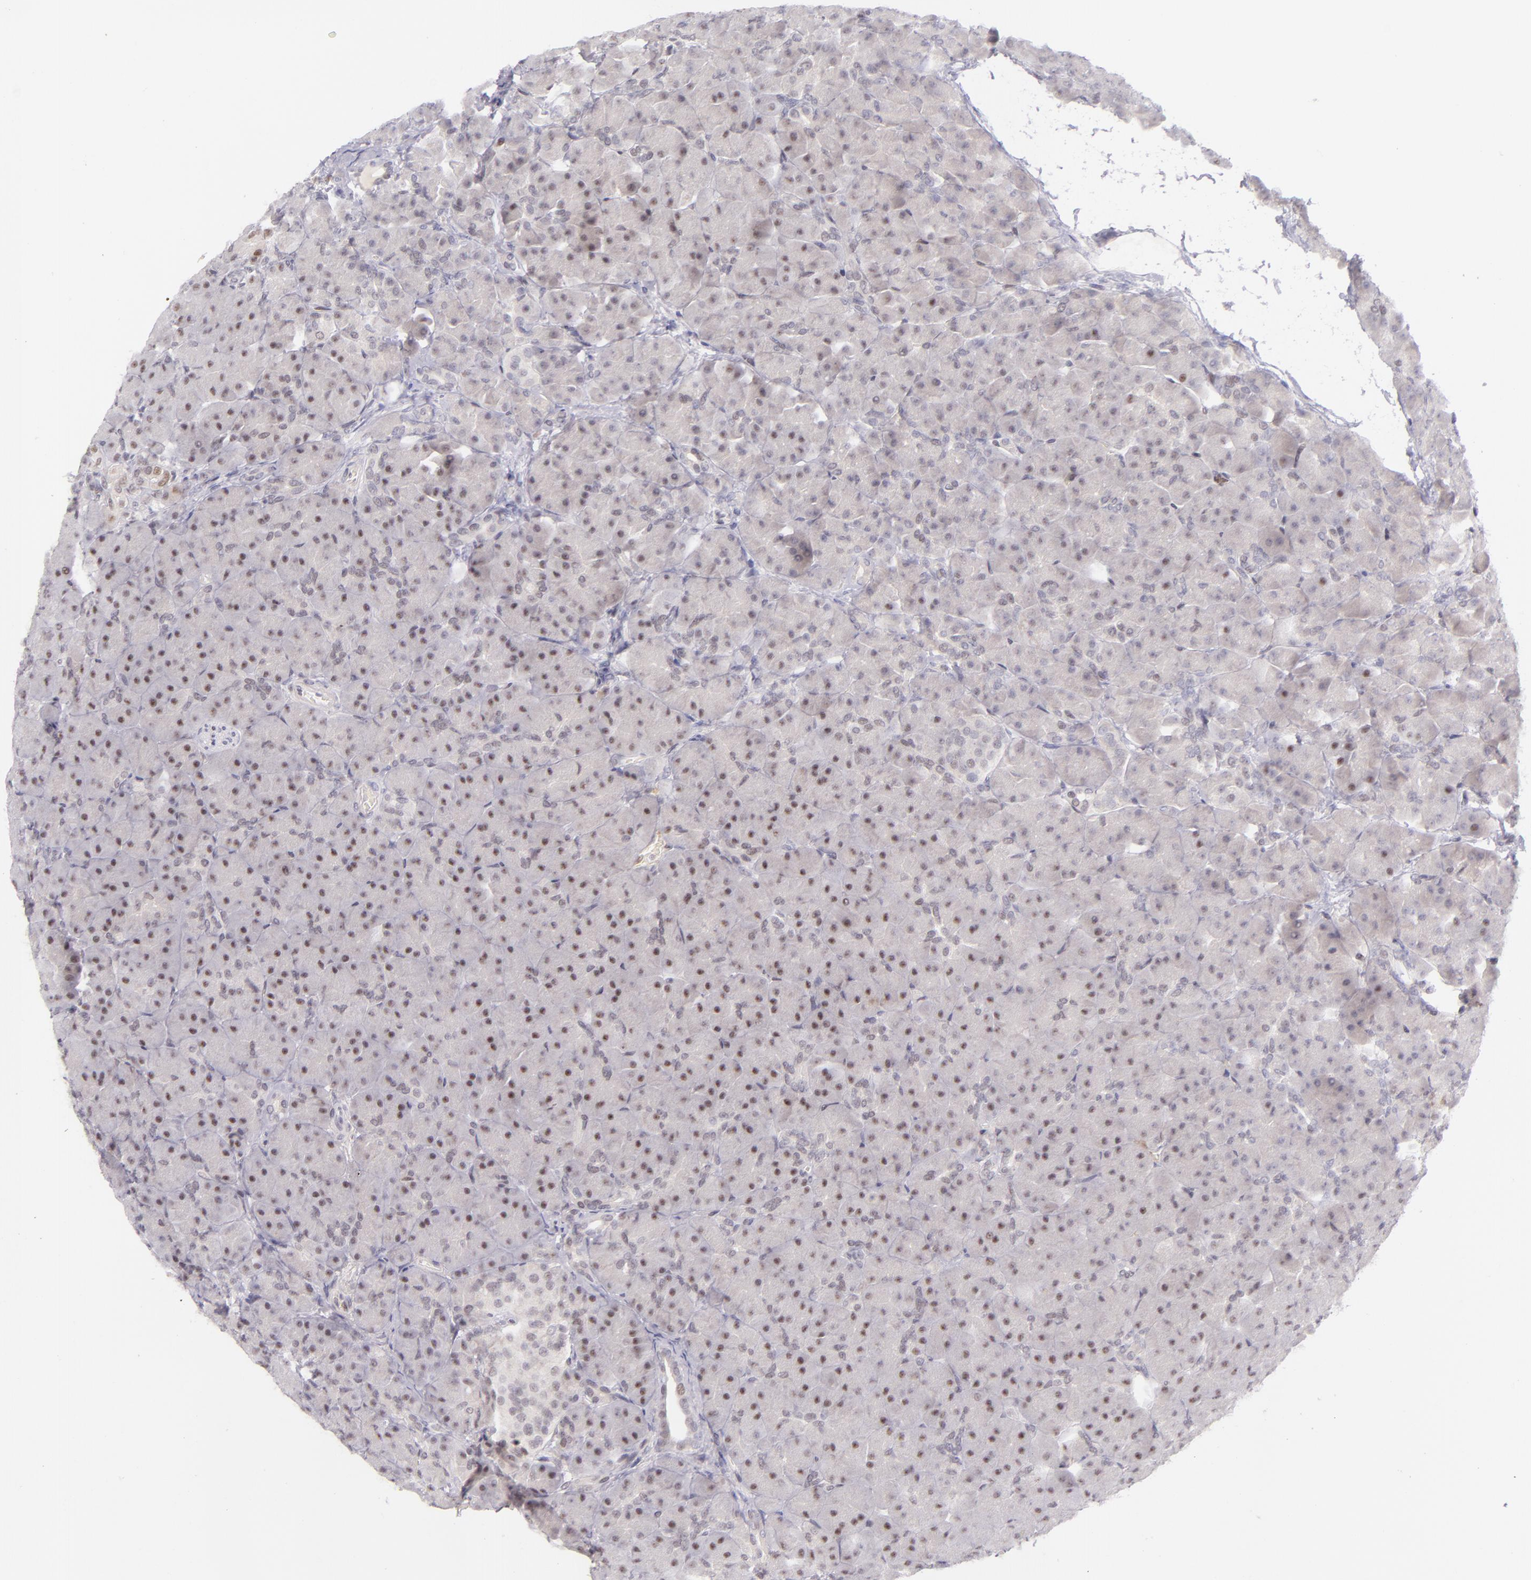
{"staining": {"intensity": "negative", "quantity": "none", "location": "none"}, "tissue": "pancreas", "cell_type": "Exocrine glandular cells", "image_type": "normal", "snomed": [{"axis": "morphology", "description": "Normal tissue, NOS"}, {"axis": "topography", "description": "Pancreas"}], "caption": "High power microscopy image of an immunohistochemistry image of unremarkable pancreas, revealing no significant staining in exocrine glandular cells.", "gene": "BCL3", "patient": {"sex": "male", "age": 66}}